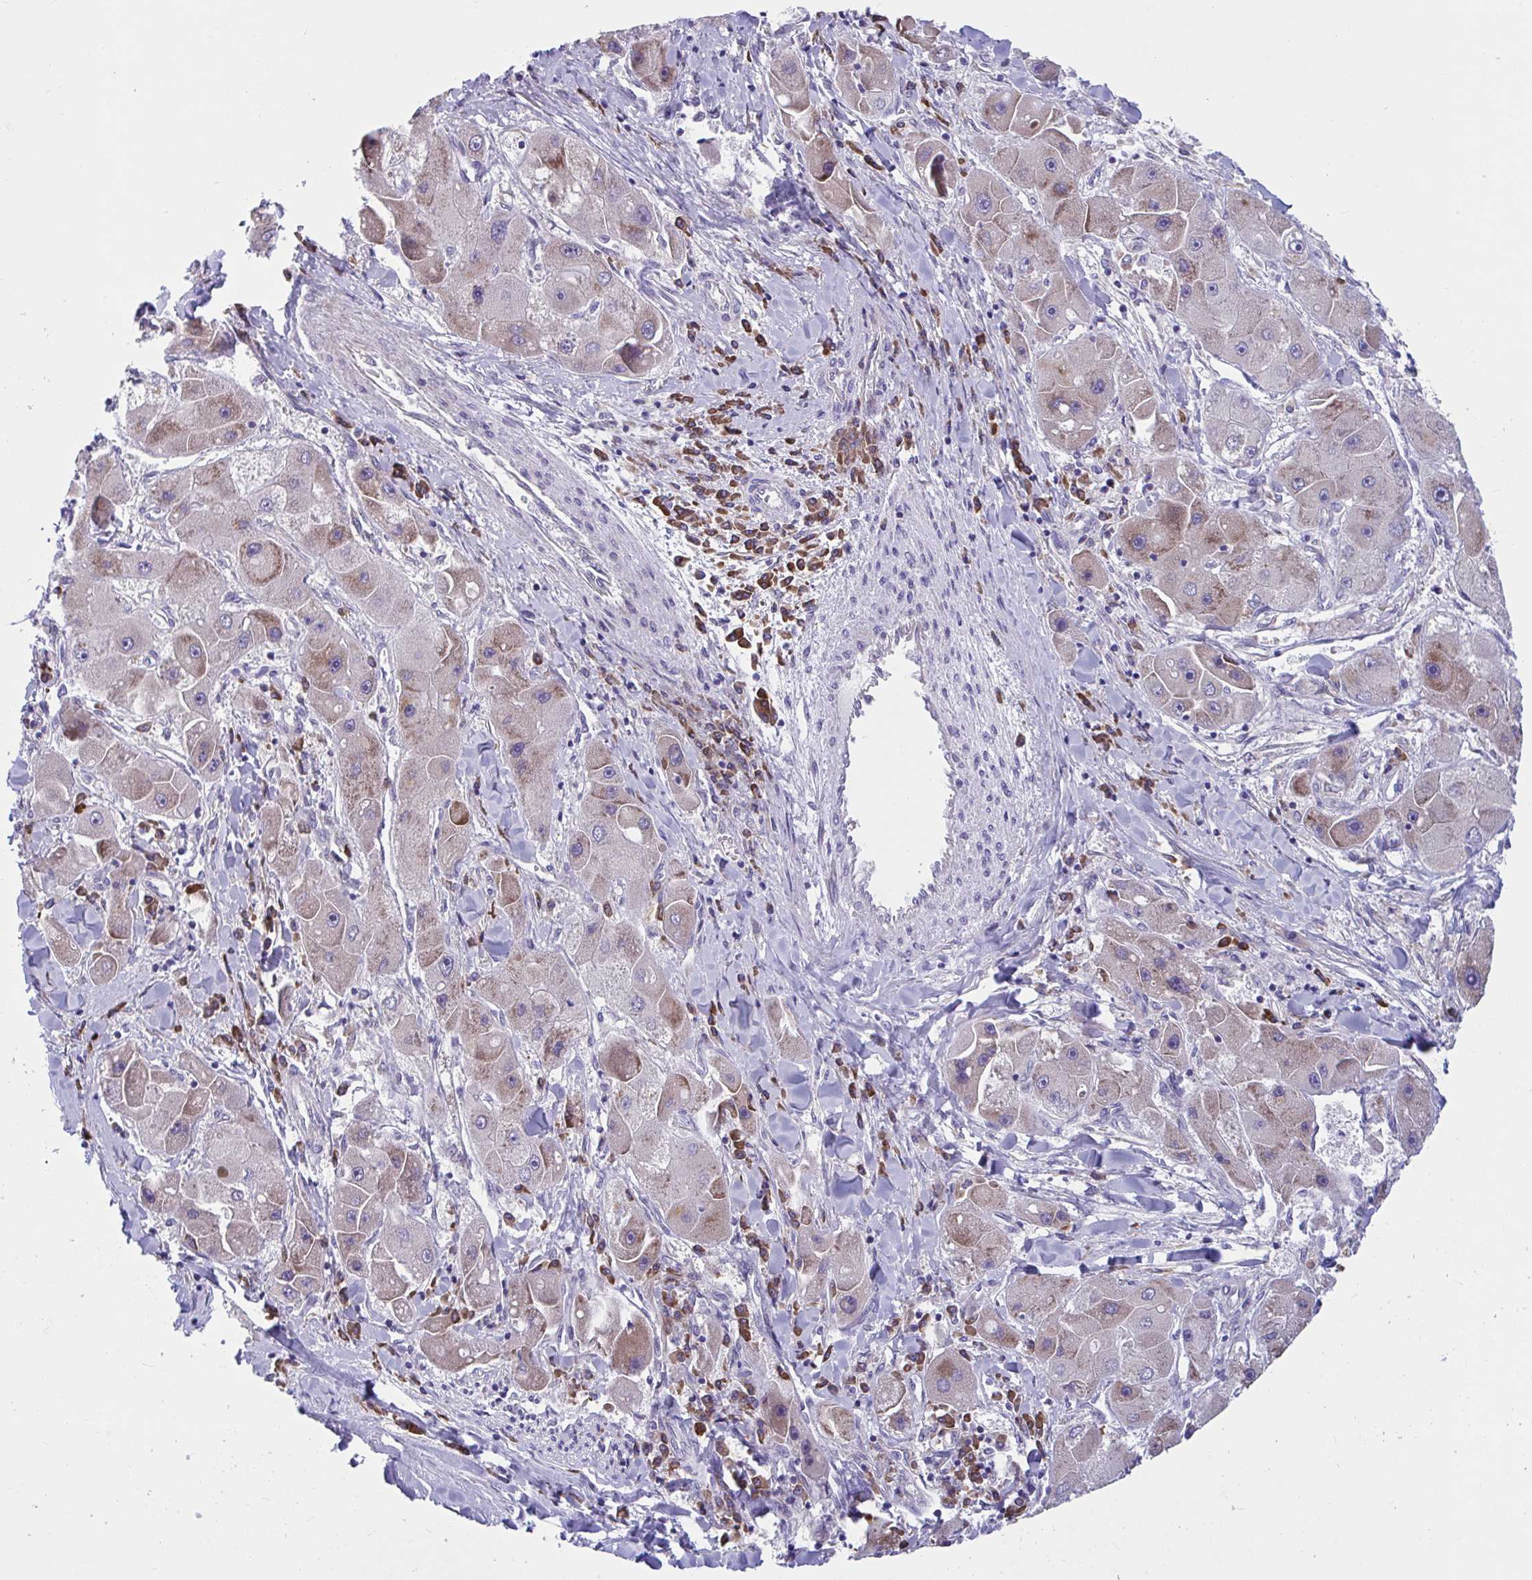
{"staining": {"intensity": "weak", "quantity": "<25%", "location": "cytoplasmic/membranous"}, "tissue": "liver cancer", "cell_type": "Tumor cells", "image_type": "cancer", "snomed": [{"axis": "morphology", "description": "Carcinoma, Hepatocellular, NOS"}, {"axis": "topography", "description": "Liver"}], "caption": "Liver cancer (hepatocellular carcinoma) was stained to show a protein in brown. There is no significant positivity in tumor cells.", "gene": "WBP1", "patient": {"sex": "male", "age": 24}}